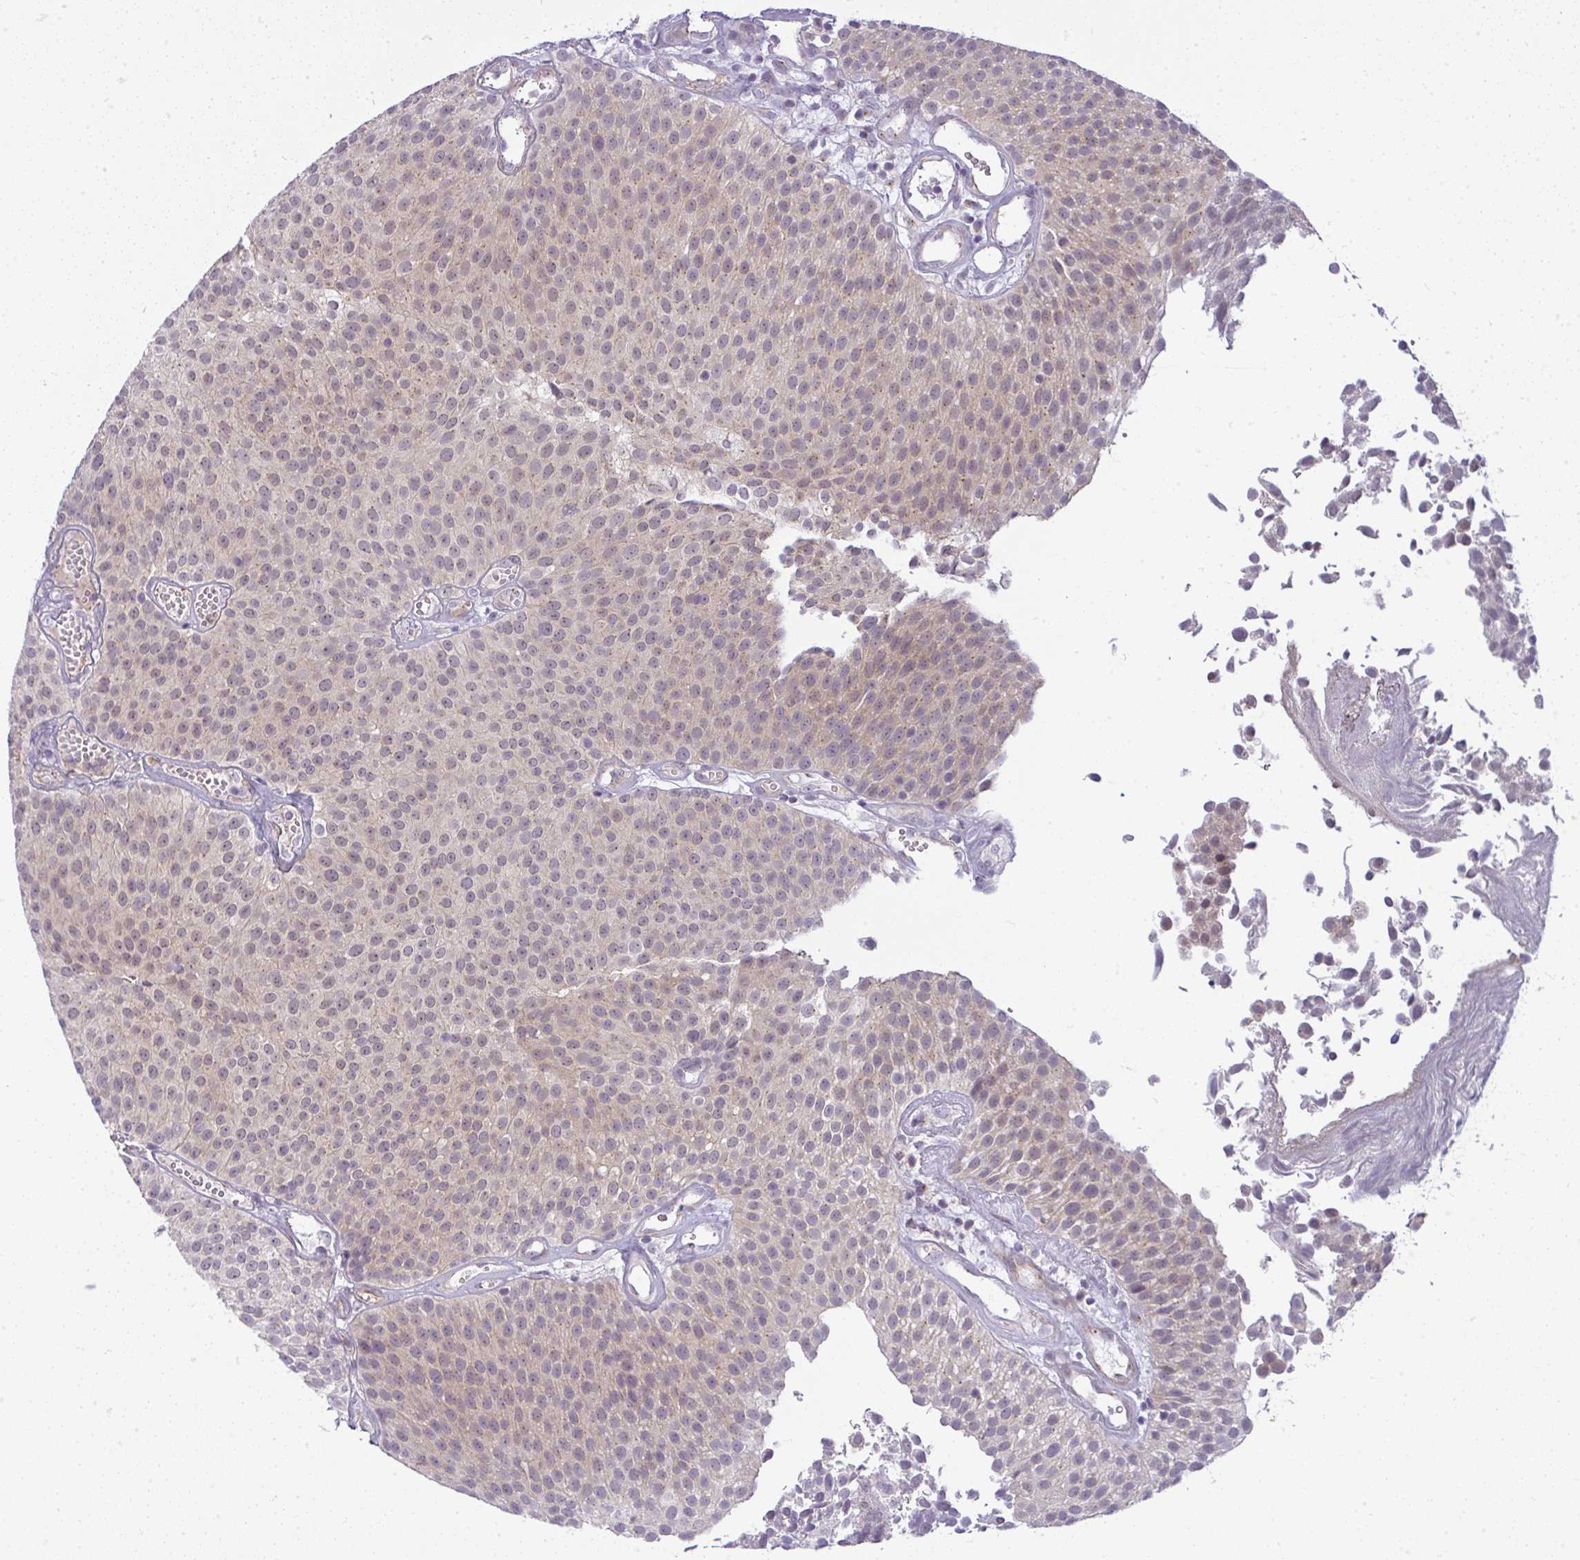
{"staining": {"intensity": "weak", "quantity": "25%-75%", "location": "cytoplasmic/membranous"}, "tissue": "urothelial cancer", "cell_type": "Tumor cells", "image_type": "cancer", "snomed": [{"axis": "morphology", "description": "Urothelial carcinoma, Low grade"}, {"axis": "topography", "description": "Urinary bladder"}], "caption": "Weak cytoplasmic/membranous expression for a protein is appreciated in about 25%-75% of tumor cells of urothelial cancer using immunohistochemistry (IHC).", "gene": "DZIP1", "patient": {"sex": "female", "age": 79}}